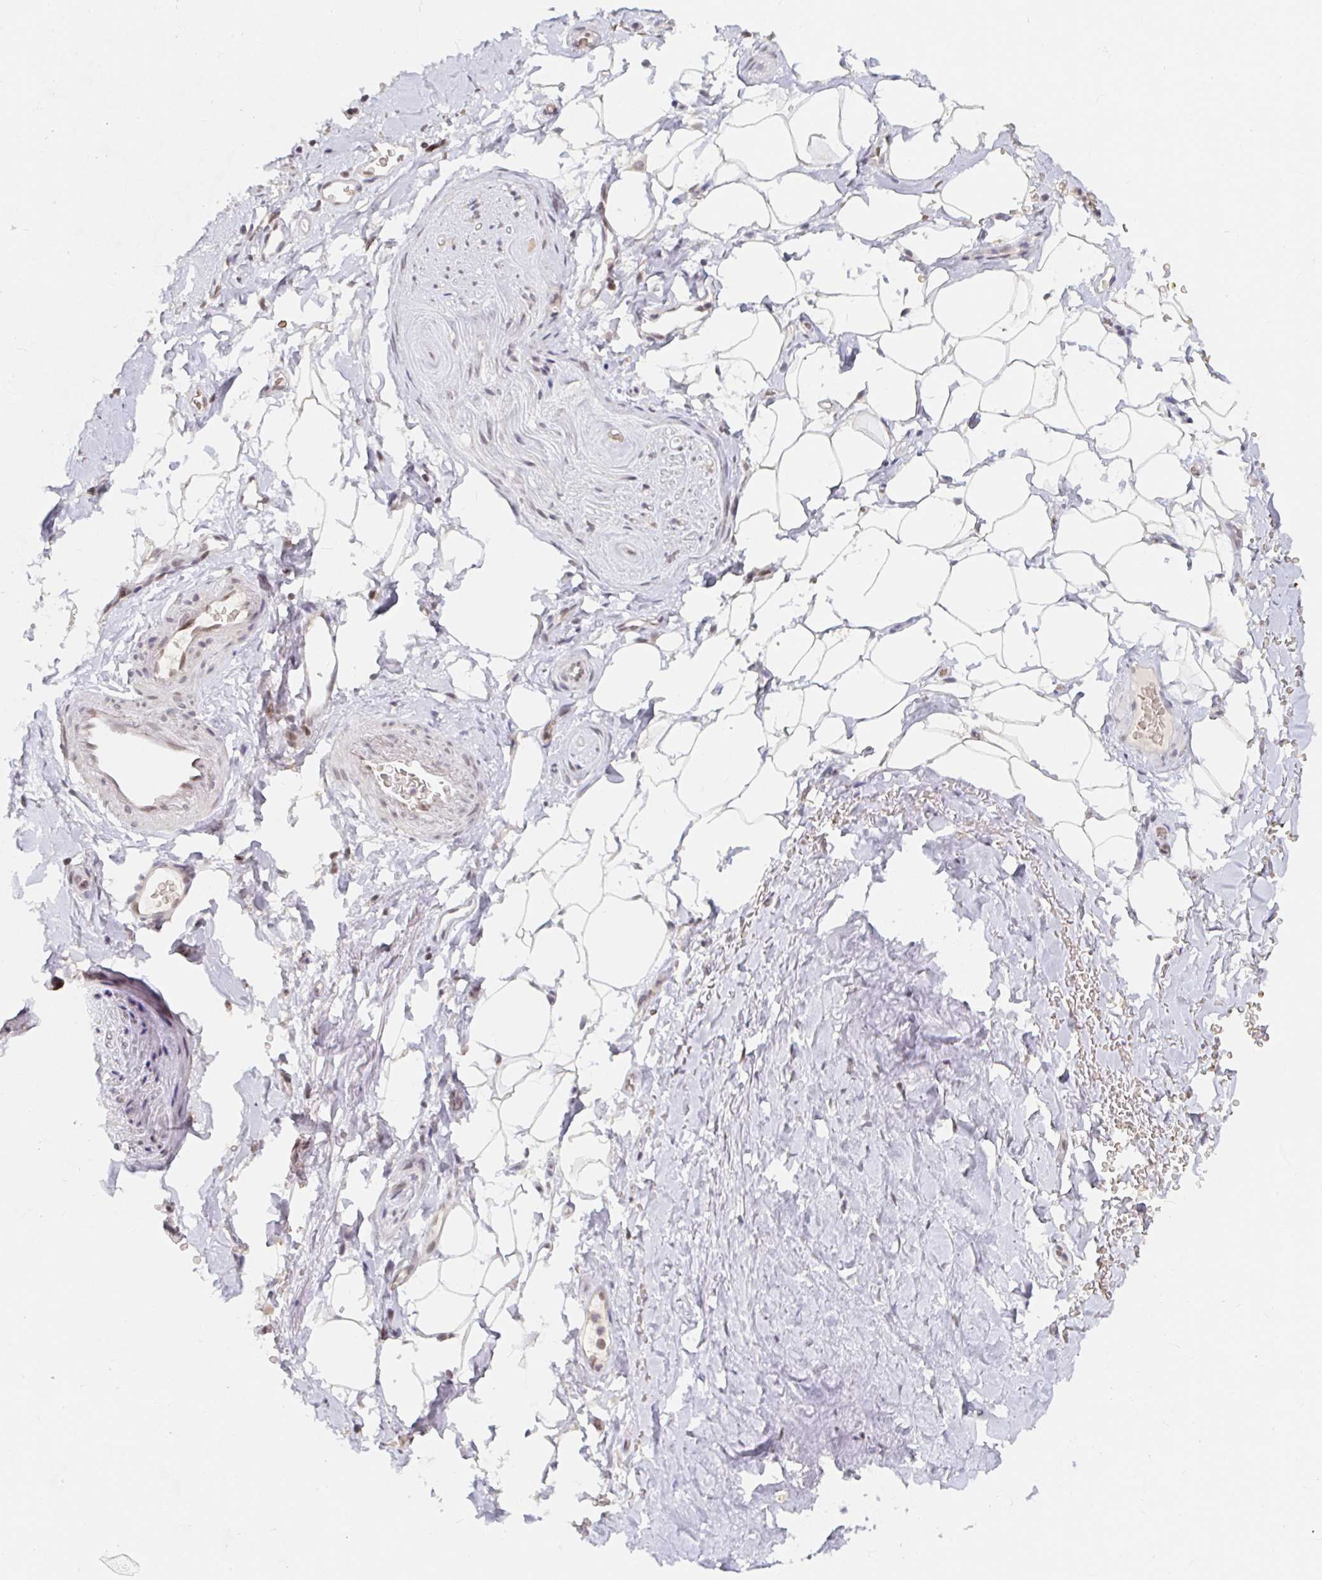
{"staining": {"intensity": "negative", "quantity": "none", "location": "none"}, "tissue": "adipose tissue", "cell_type": "Adipocytes", "image_type": "normal", "snomed": [{"axis": "morphology", "description": "Normal tissue, NOS"}, {"axis": "topography", "description": "Lymph node"}, {"axis": "topography", "description": "Cartilage tissue"}, {"axis": "topography", "description": "Bronchus"}], "caption": "High power microscopy image of an immunohistochemistry (IHC) photomicrograph of normal adipose tissue, revealing no significant positivity in adipocytes.", "gene": "CHD2", "patient": {"sex": "female", "age": 70}}